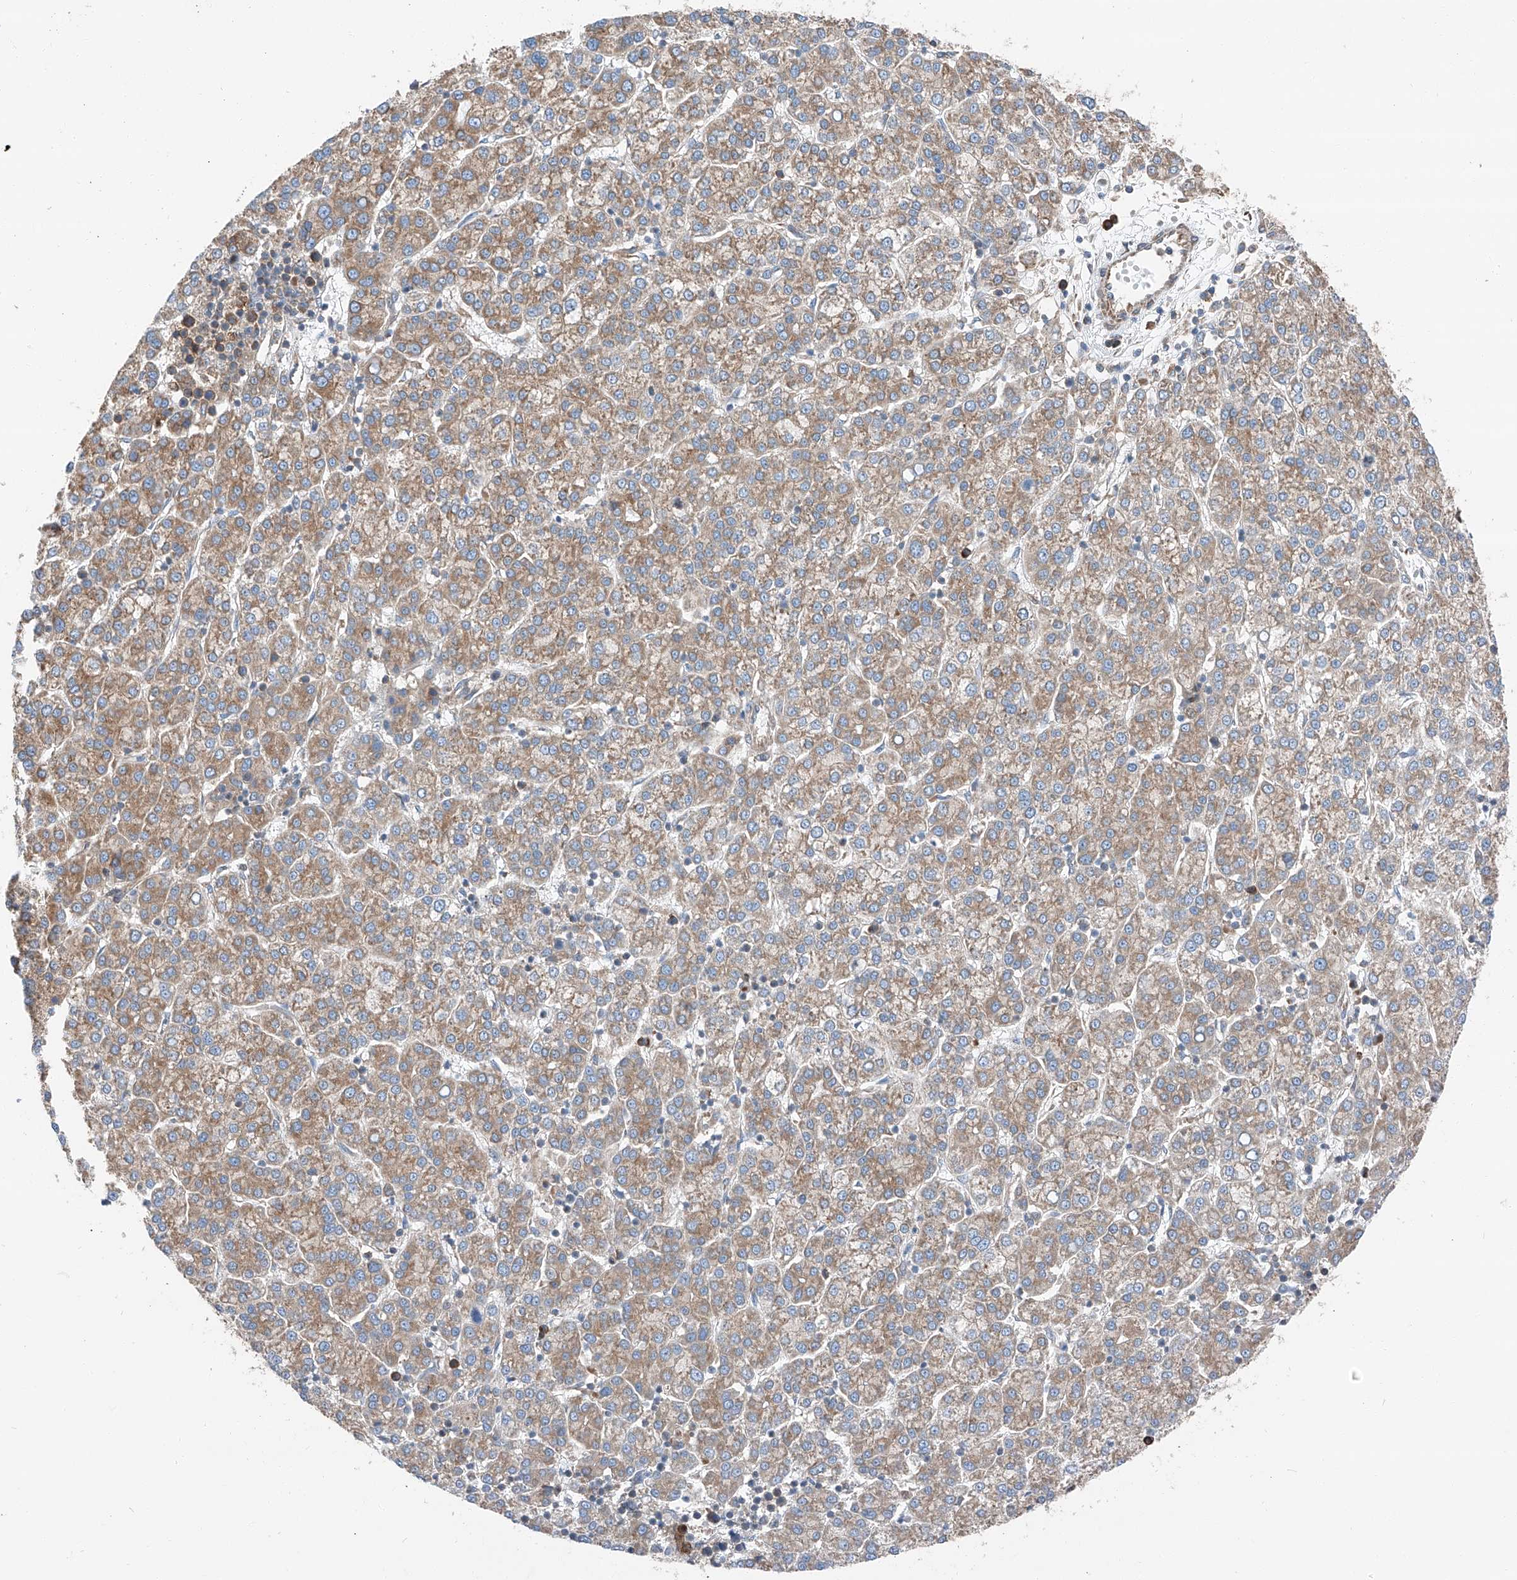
{"staining": {"intensity": "weak", "quantity": ">75%", "location": "cytoplasmic/membranous"}, "tissue": "liver cancer", "cell_type": "Tumor cells", "image_type": "cancer", "snomed": [{"axis": "morphology", "description": "Carcinoma, Hepatocellular, NOS"}, {"axis": "topography", "description": "Liver"}], "caption": "A low amount of weak cytoplasmic/membranous expression is seen in about >75% of tumor cells in liver cancer tissue. (DAB = brown stain, brightfield microscopy at high magnification).", "gene": "ZC3H15", "patient": {"sex": "female", "age": 58}}